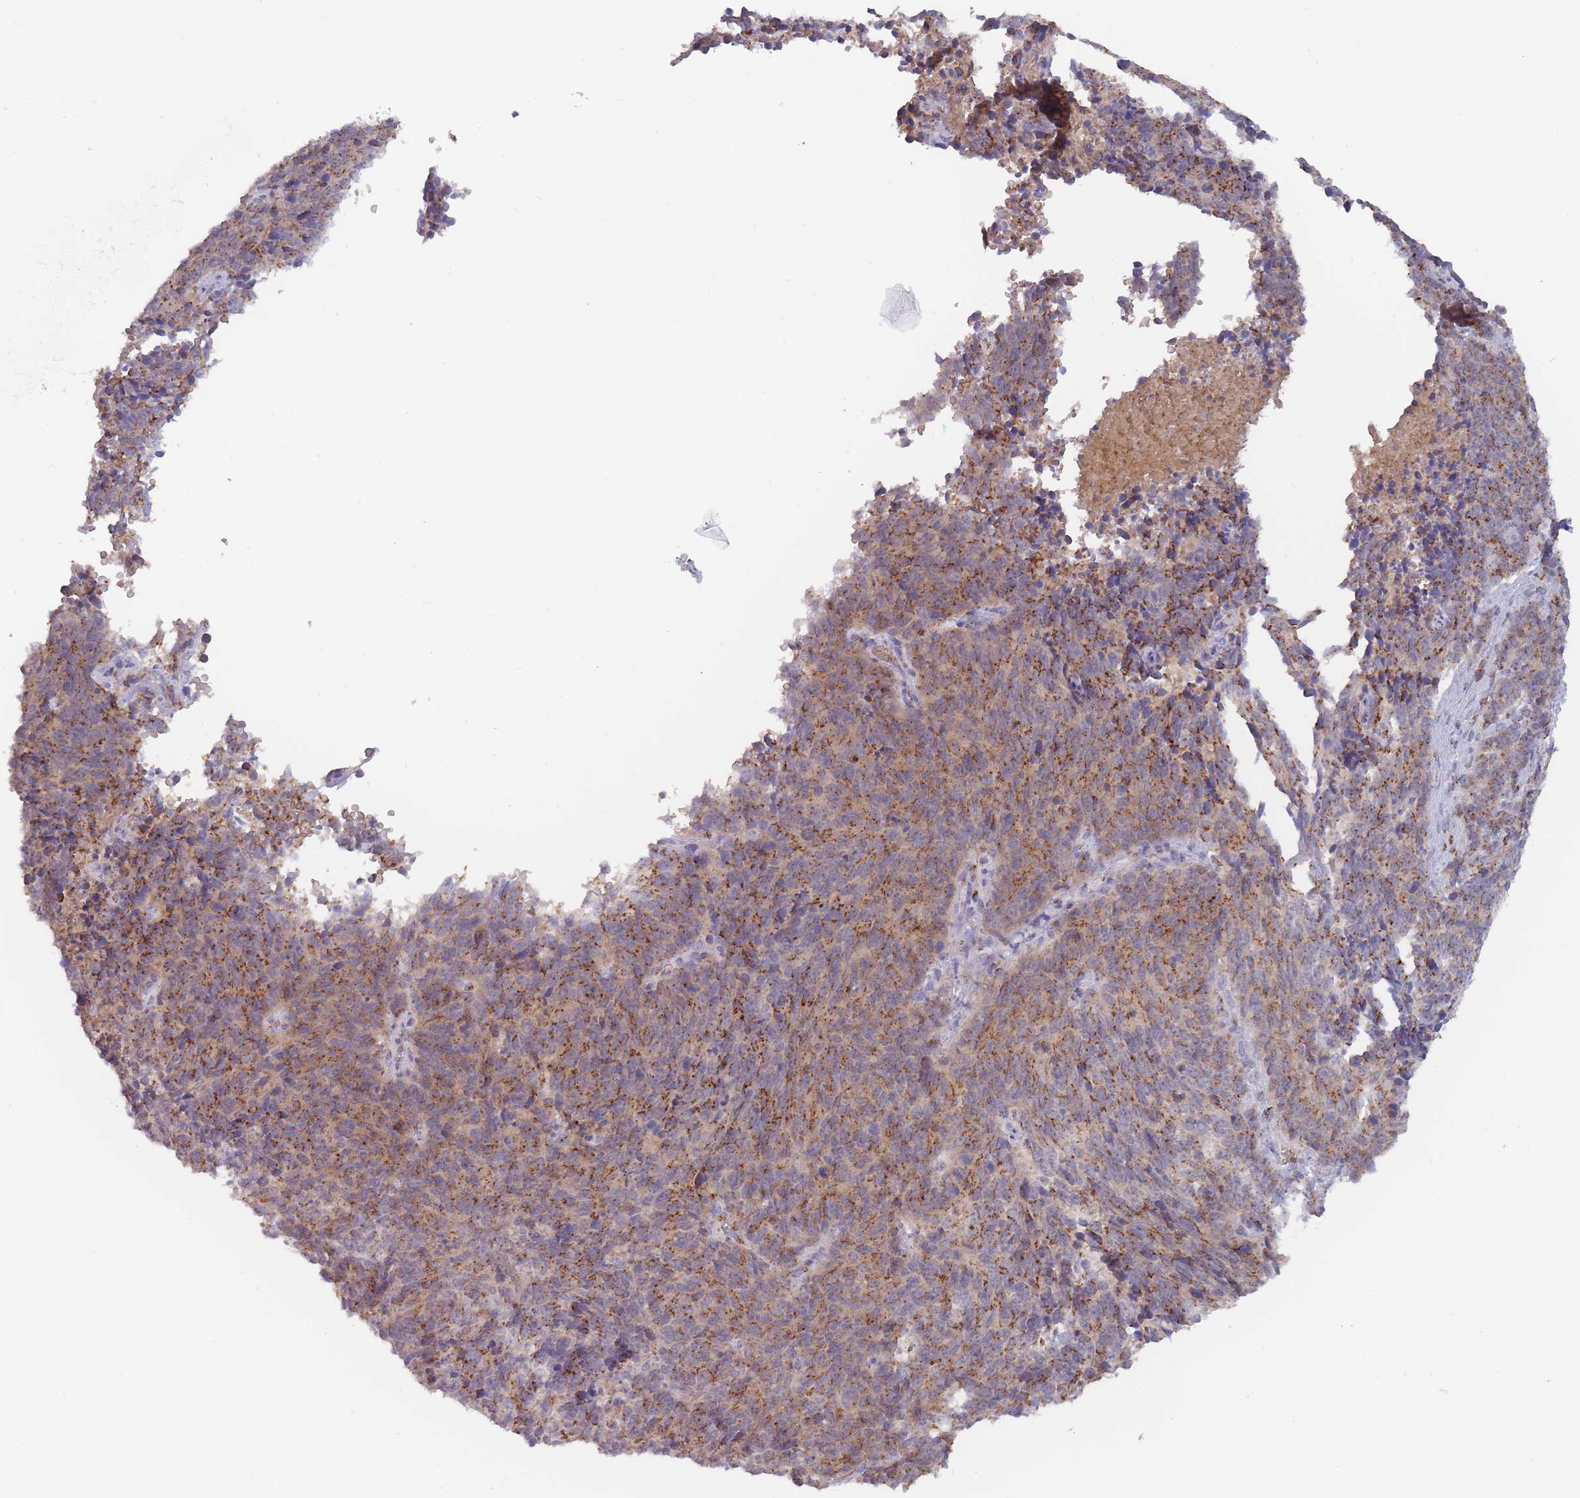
{"staining": {"intensity": "strong", "quantity": ">75%", "location": "cytoplasmic/membranous"}, "tissue": "cervical cancer", "cell_type": "Tumor cells", "image_type": "cancer", "snomed": [{"axis": "morphology", "description": "Squamous cell carcinoma, NOS"}, {"axis": "topography", "description": "Cervix"}], "caption": "Cervical squamous cell carcinoma was stained to show a protein in brown. There is high levels of strong cytoplasmic/membranous expression in about >75% of tumor cells.", "gene": "MAN1B1", "patient": {"sex": "female", "age": 29}}